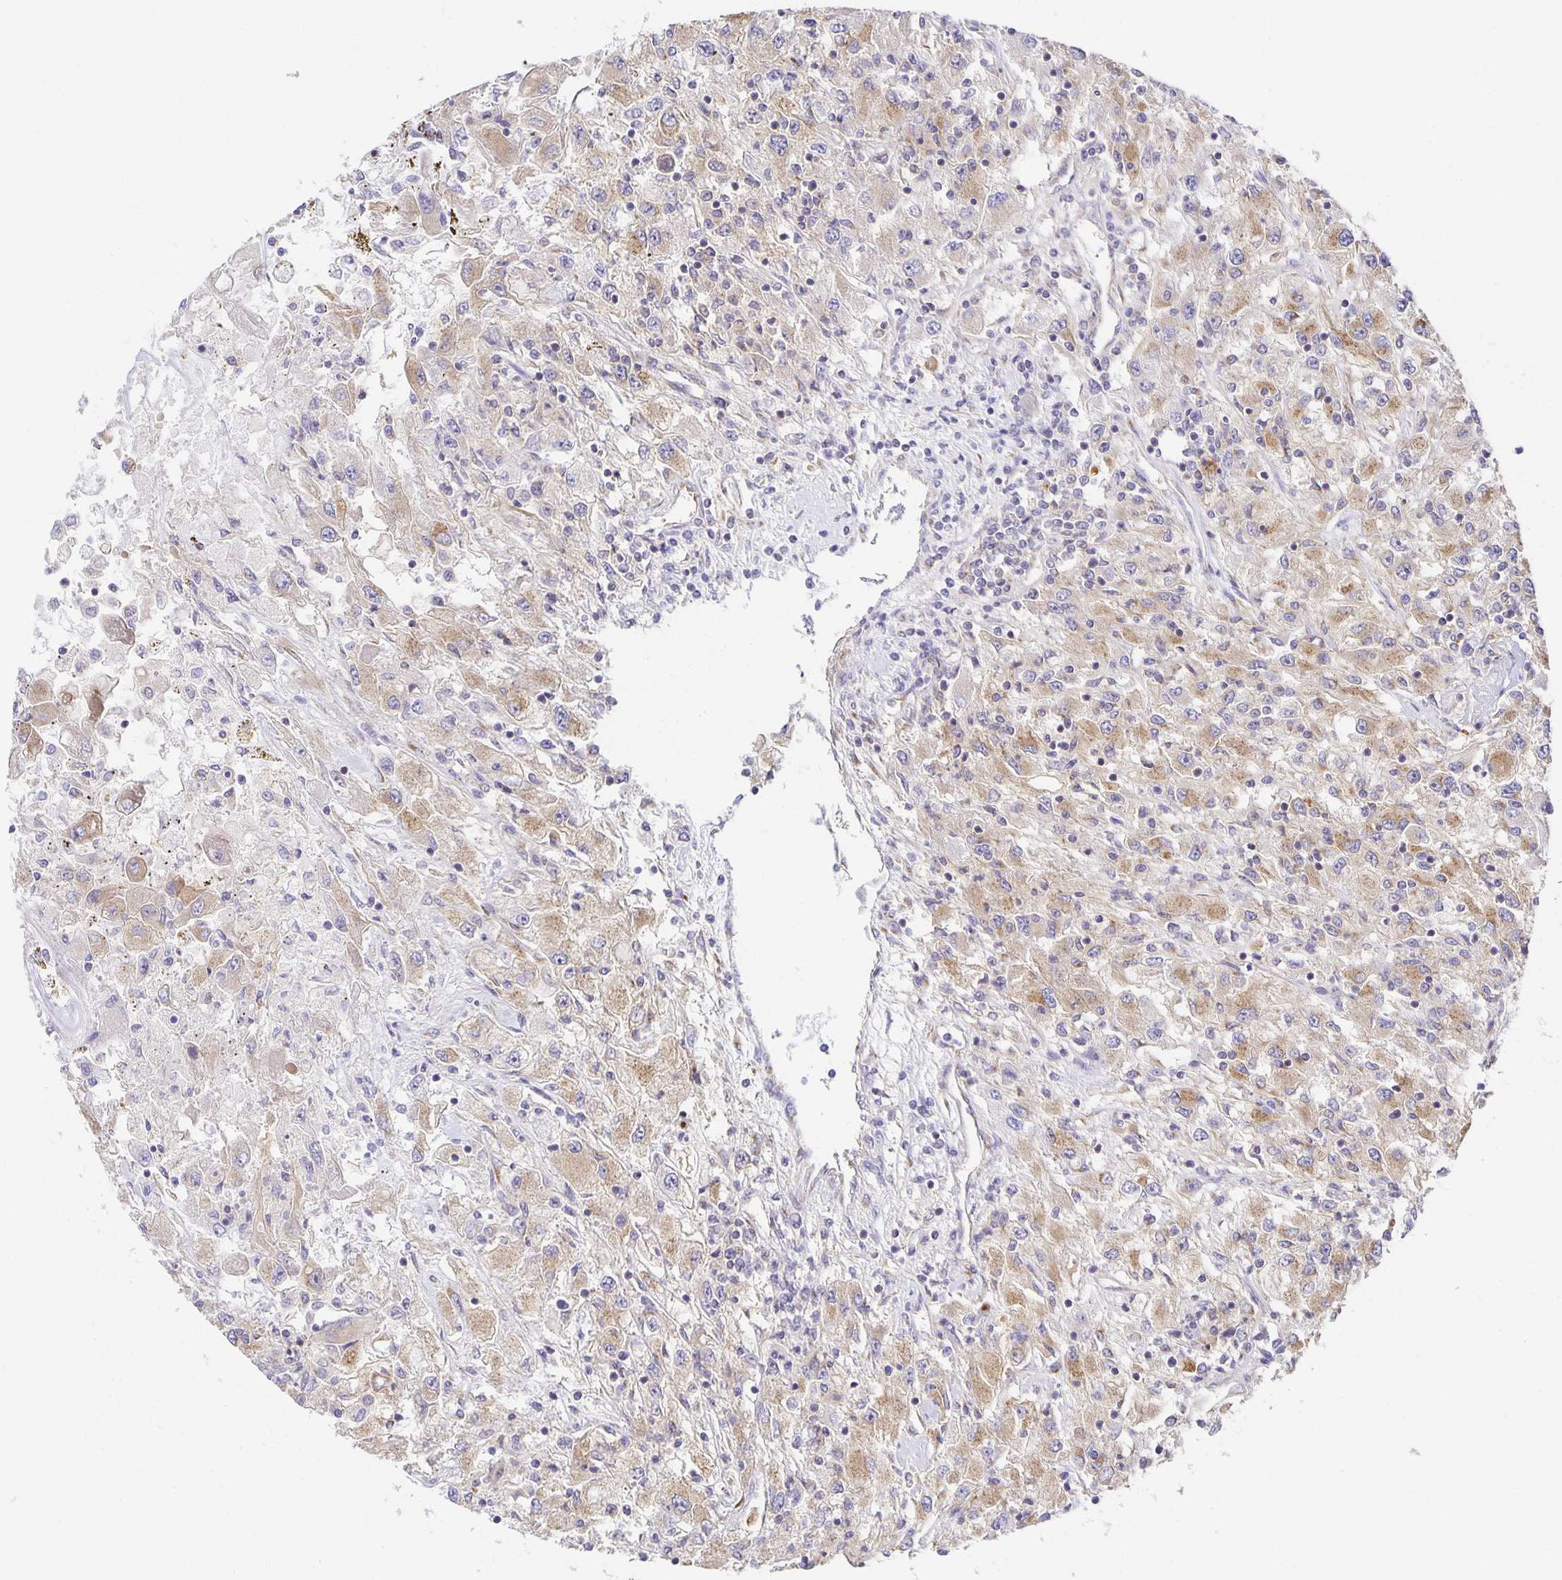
{"staining": {"intensity": "moderate", "quantity": "25%-75%", "location": "cytoplasmic/membranous"}, "tissue": "renal cancer", "cell_type": "Tumor cells", "image_type": "cancer", "snomed": [{"axis": "morphology", "description": "Adenocarcinoma, NOS"}, {"axis": "topography", "description": "Kidney"}], "caption": "Tumor cells demonstrate medium levels of moderate cytoplasmic/membranous expression in approximately 25%-75% of cells in human renal cancer. (DAB IHC, brown staining for protein, blue staining for nuclei).", "gene": "USO1", "patient": {"sex": "female", "age": 67}}